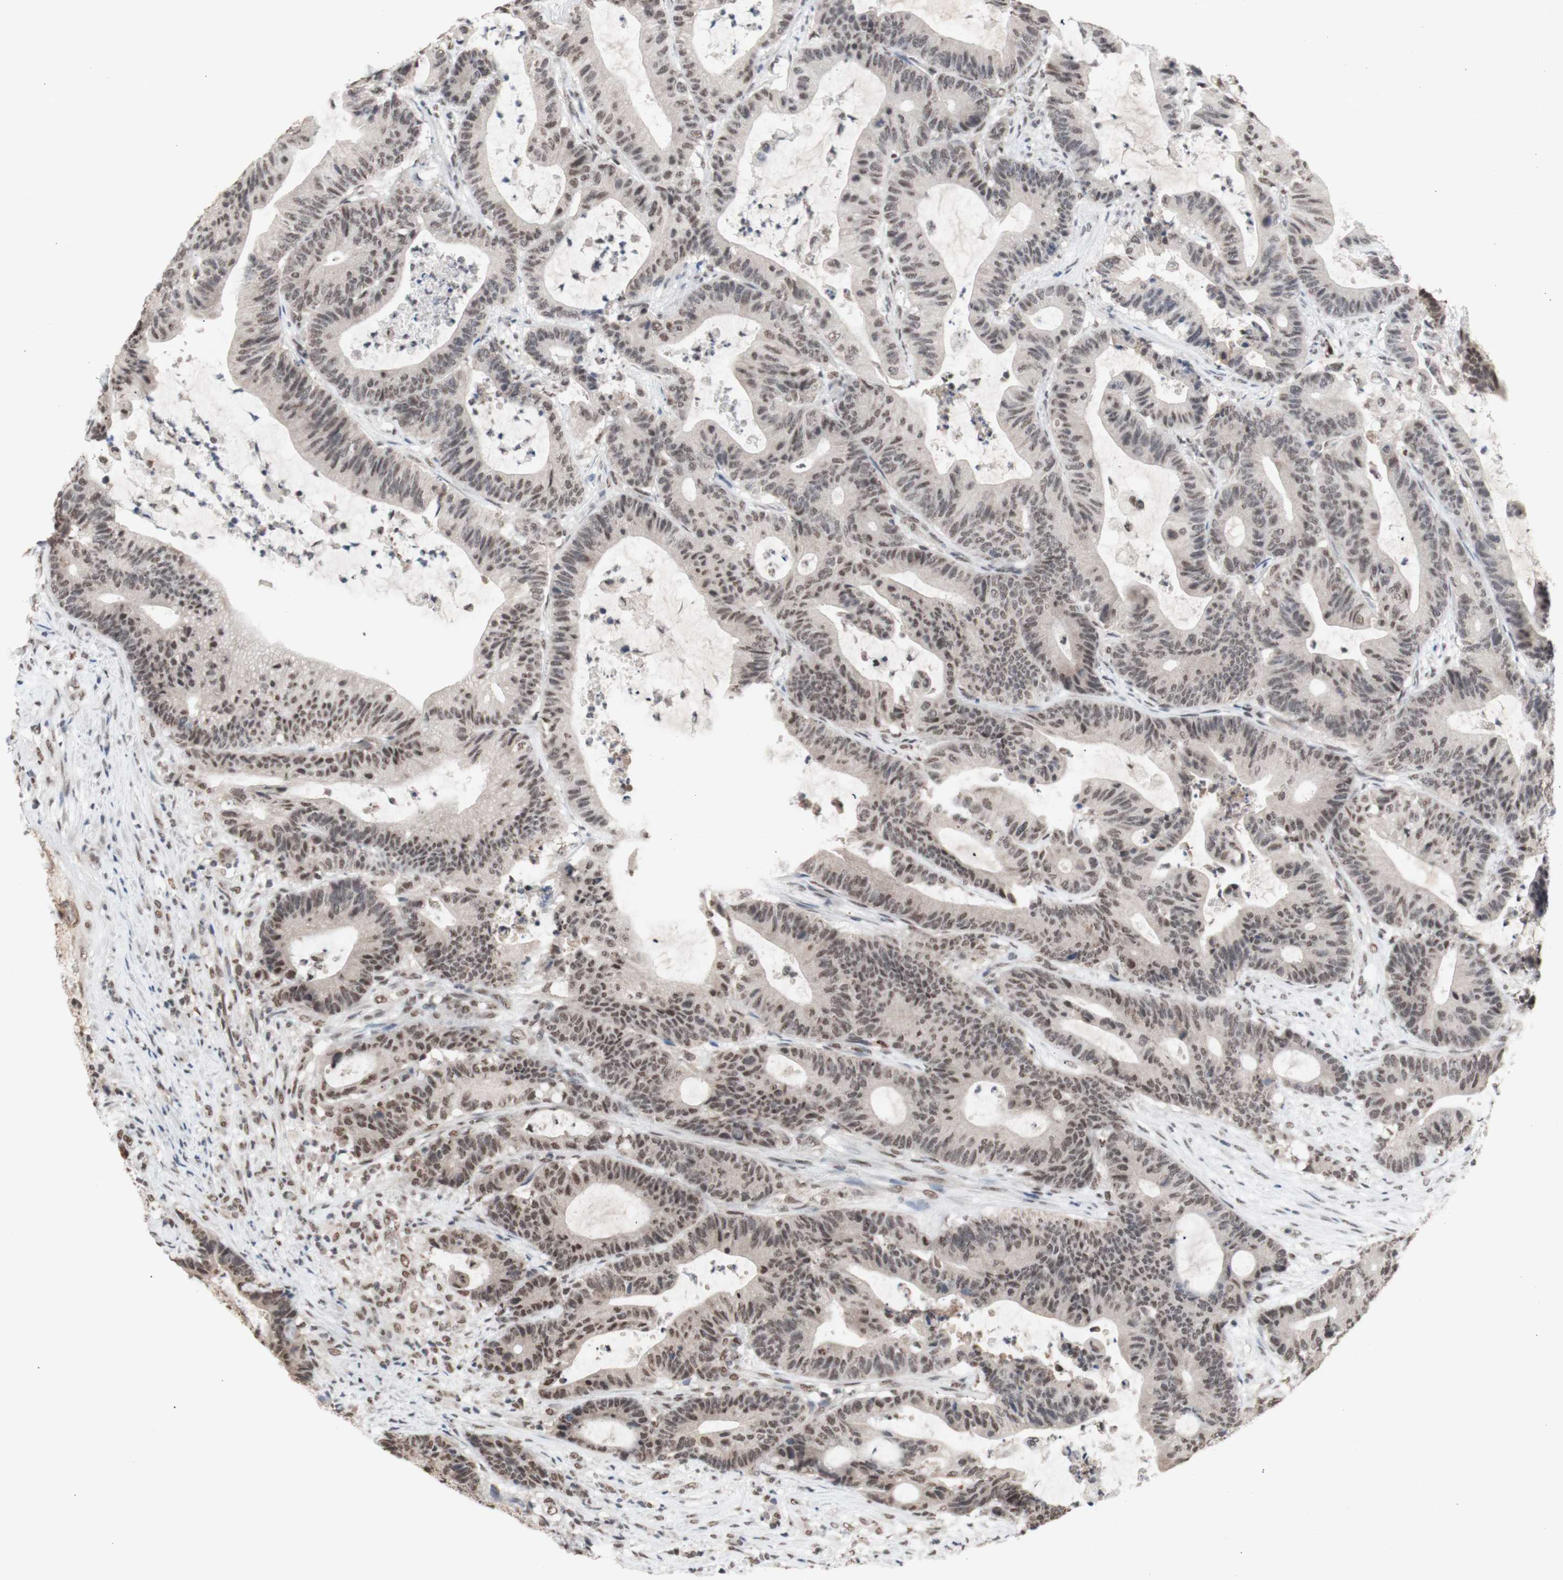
{"staining": {"intensity": "weak", "quantity": ">75%", "location": "nuclear"}, "tissue": "colorectal cancer", "cell_type": "Tumor cells", "image_type": "cancer", "snomed": [{"axis": "morphology", "description": "Adenocarcinoma, NOS"}, {"axis": "topography", "description": "Colon"}], "caption": "Protein expression by immunohistochemistry (IHC) demonstrates weak nuclear positivity in approximately >75% of tumor cells in colorectal cancer (adenocarcinoma).", "gene": "SFPQ", "patient": {"sex": "female", "age": 84}}